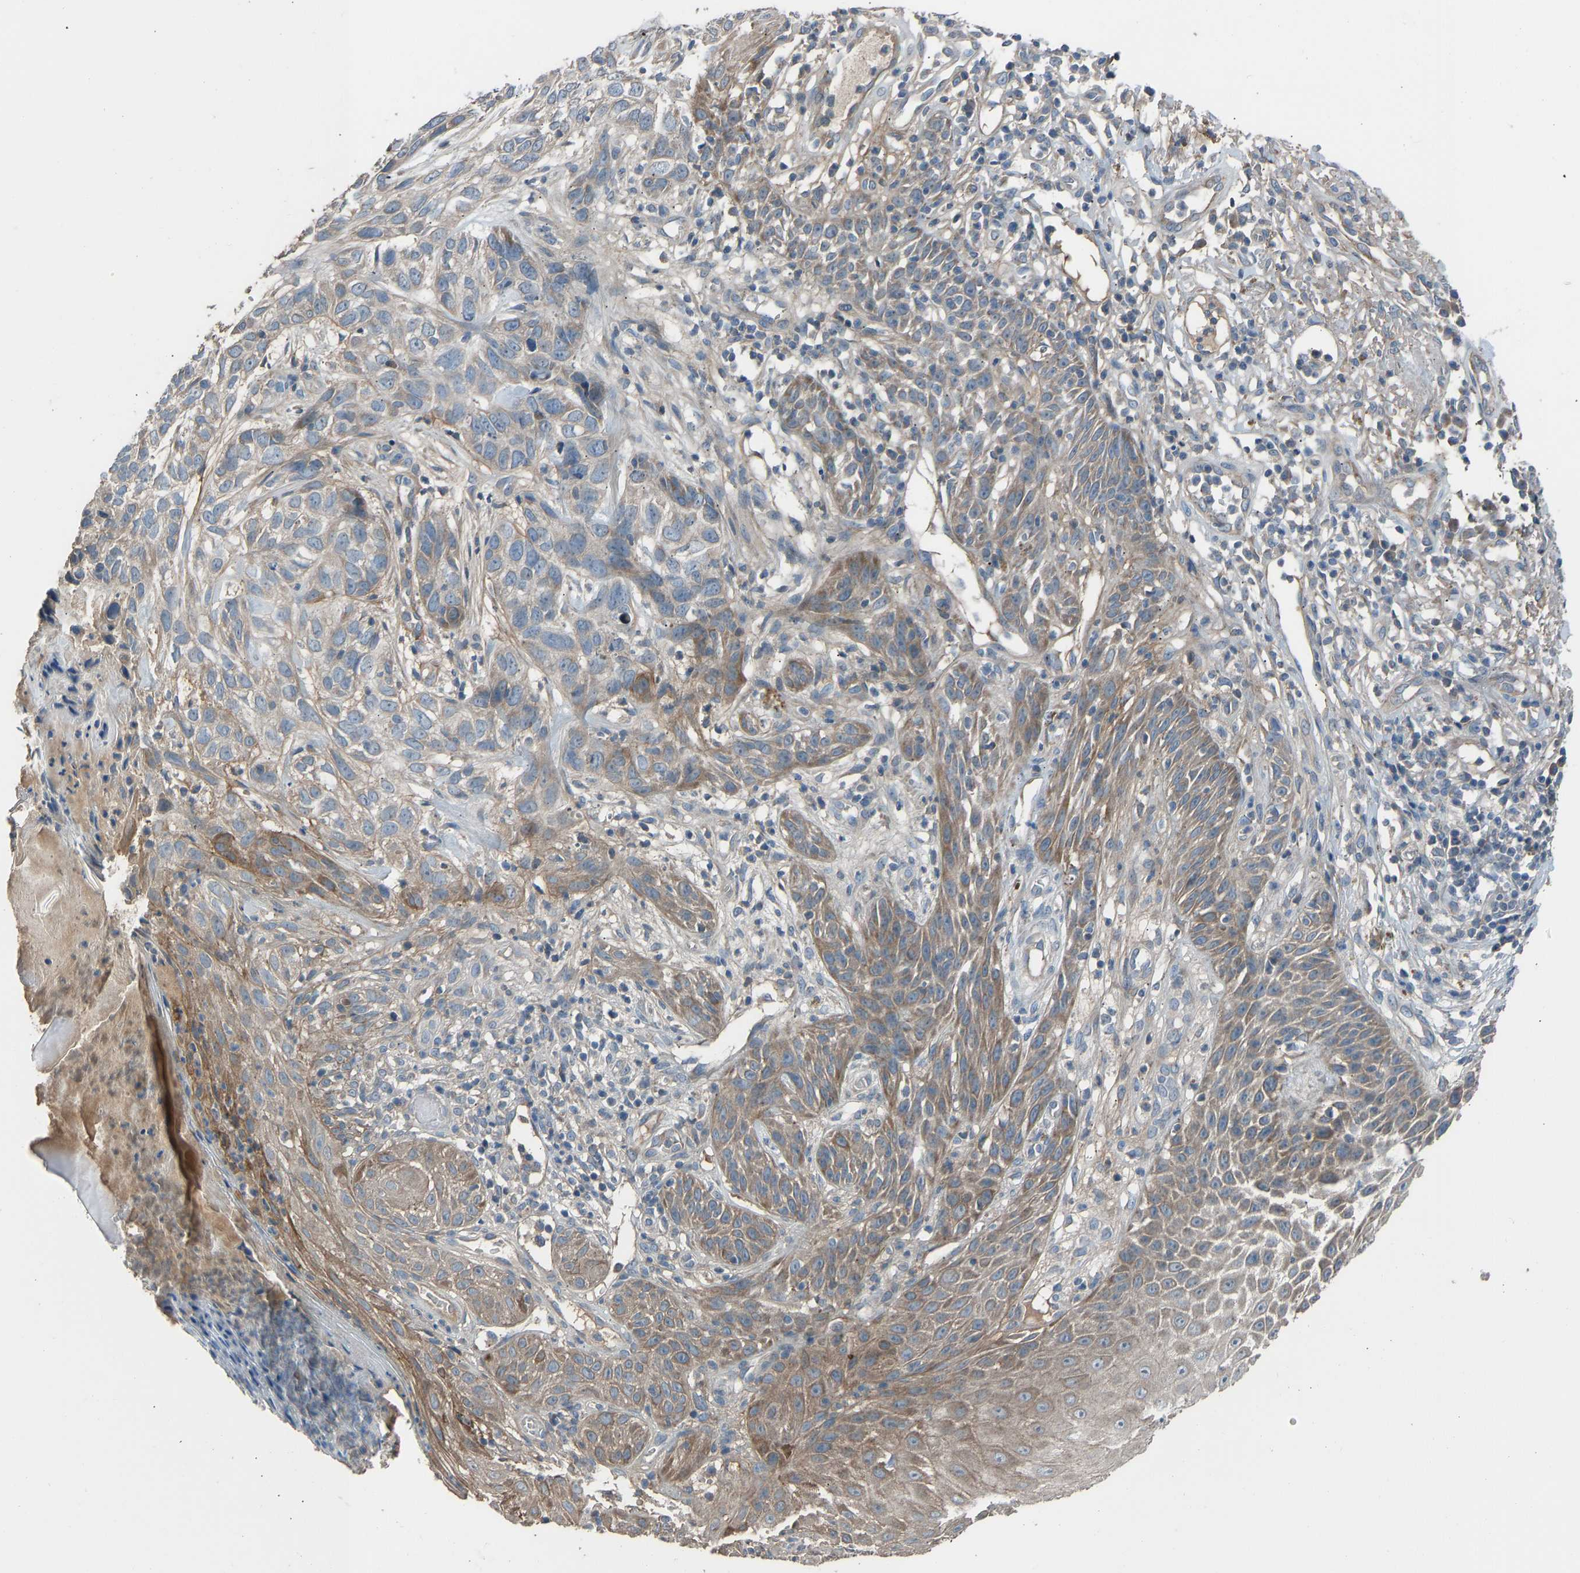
{"staining": {"intensity": "moderate", "quantity": ">75%", "location": "cytoplasmic/membranous"}, "tissue": "skin cancer", "cell_type": "Tumor cells", "image_type": "cancer", "snomed": [{"axis": "morphology", "description": "Normal tissue, NOS"}, {"axis": "morphology", "description": "Basal cell carcinoma"}, {"axis": "topography", "description": "Skin"}], "caption": "The image displays immunohistochemical staining of skin cancer (basal cell carcinoma). There is moderate cytoplasmic/membranous expression is present in approximately >75% of tumor cells. (Brightfield microscopy of DAB IHC at high magnification).", "gene": "TGFBR3", "patient": {"sex": "male", "age": 79}}